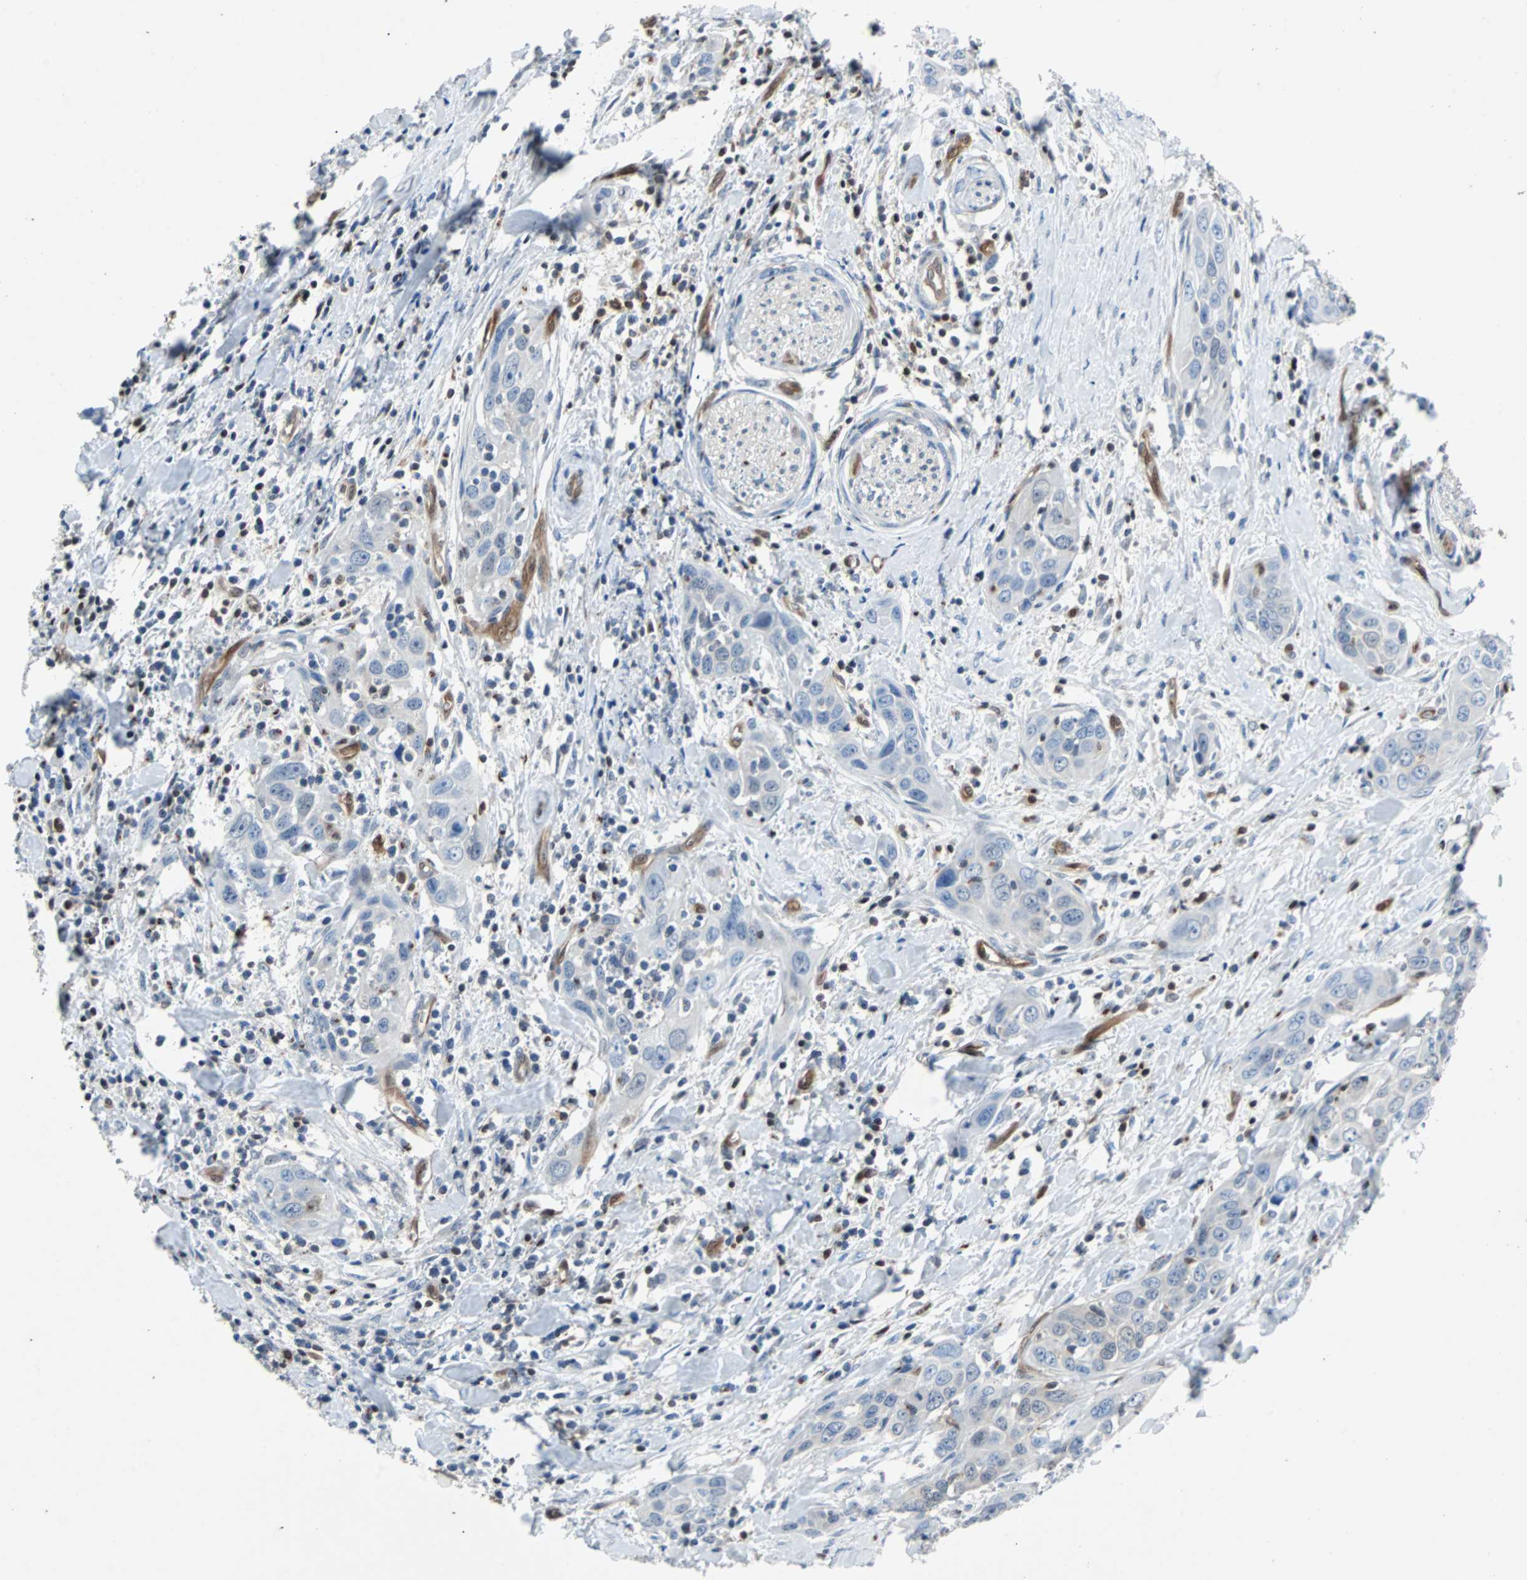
{"staining": {"intensity": "weak", "quantity": "<25%", "location": "cytoplasmic/membranous"}, "tissue": "head and neck cancer", "cell_type": "Tumor cells", "image_type": "cancer", "snomed": [{"axis": "morphology", "description": "Squamous cell carcinoma, NOS"}, {"axis": "topography", "description": "Oral tissue"}, {"axis": "topography", "description": "Head-Neck"}], "caption": "IHC histopathology image of head and neck squamous cell carcinoma stained for a protein (brown), which displays no positivity in tumor cells. (Stains: DAB (3,3'-diaminobenzidine) immunohistochemistry (IHC) with hematoxylin counter stain, Microscopy: brightfield microscopy at high magnification).", "gene": "MAP2K6", "patient": {"sex": "female", "age": 50}}